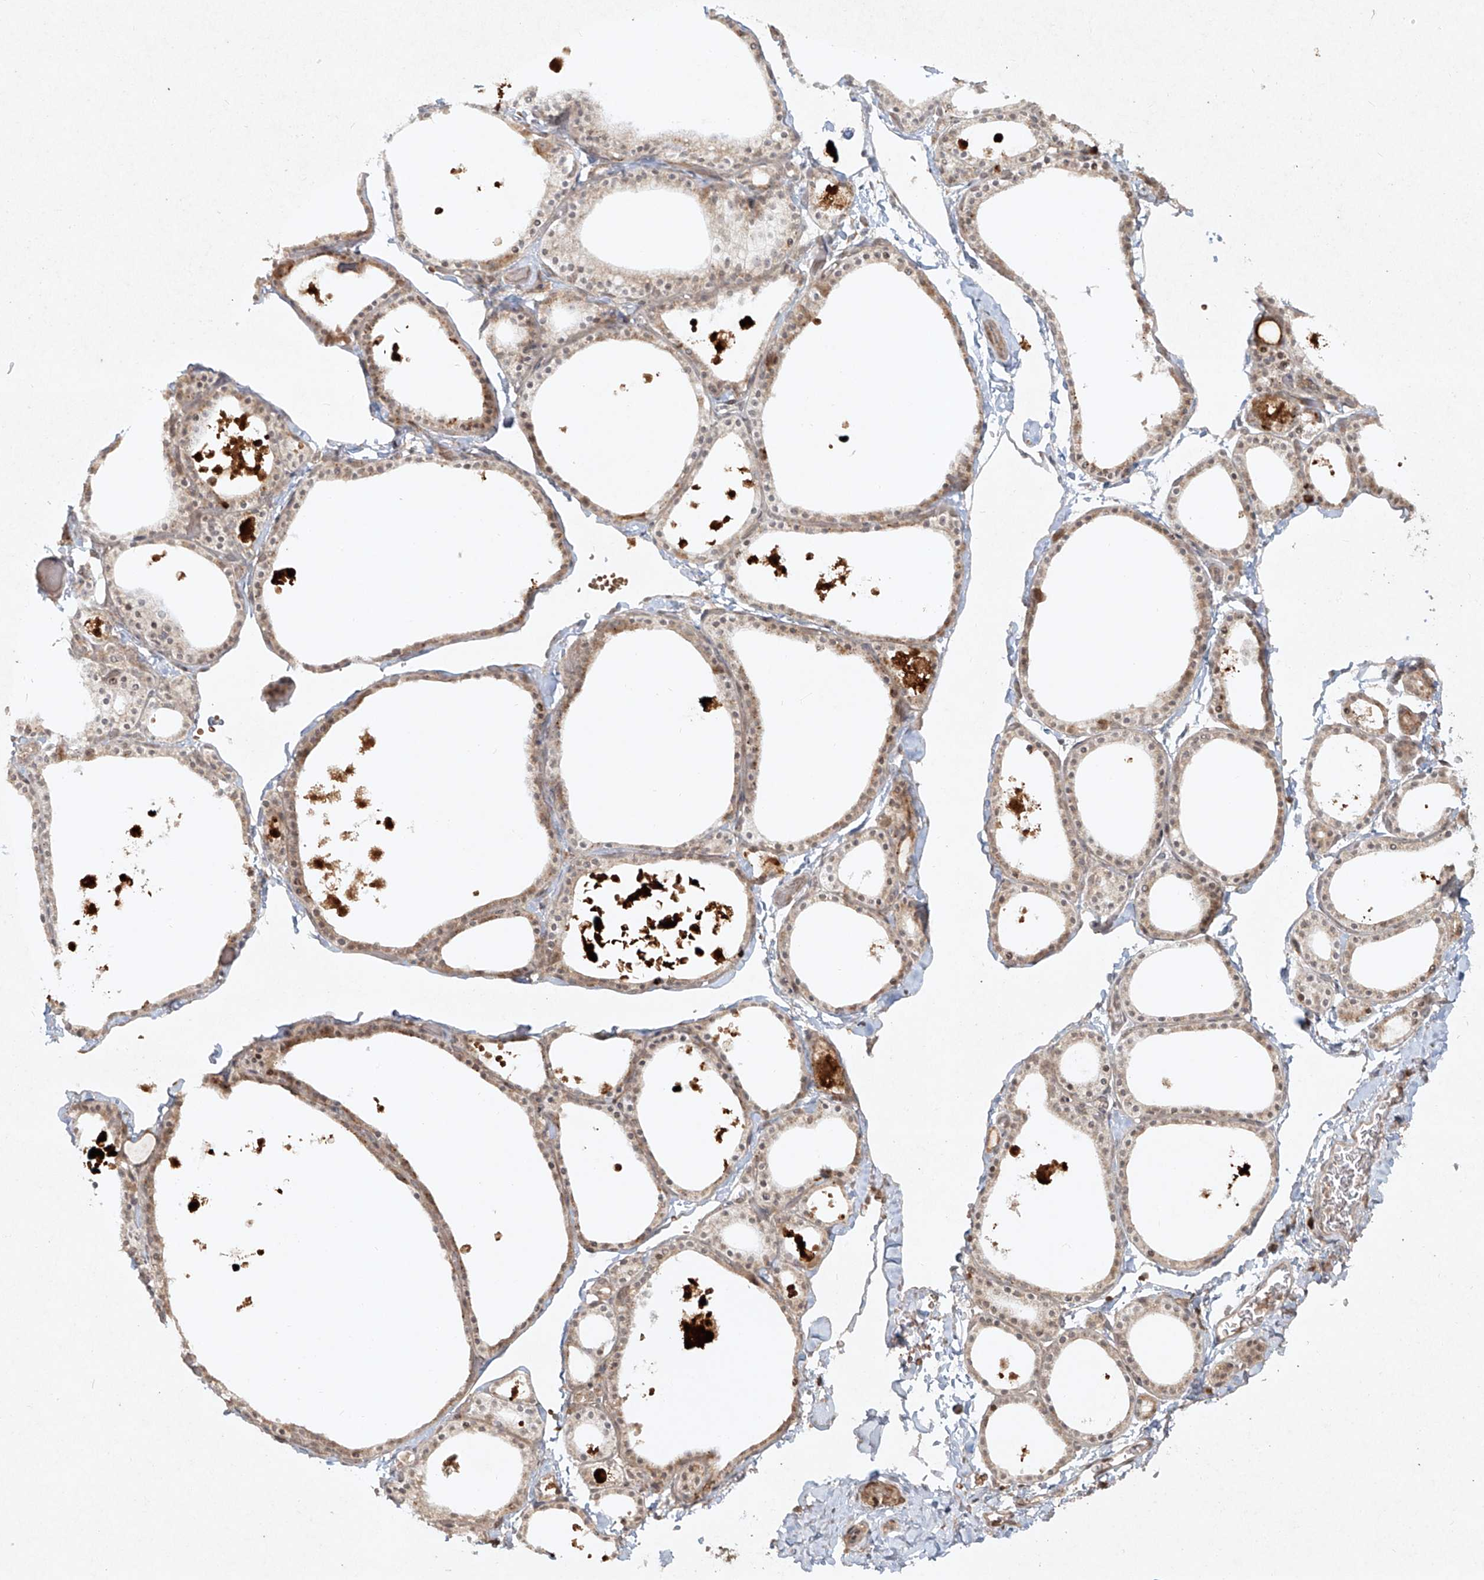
{"staining": {"intensity": "moderate", "quantity": "25%-75%", "location": "cytoplasmic/membranous"}, "tissue": "thyroid gland", "cell_type": "Glandular cells", "image_type": "normal", "snomed": [{"axis": "morphology", "description": "Normal tissue, NOS"}, {"axis": "topography", "description": "Thyroid gland"}], "caption": "The photomicrograph reveals staining of unremarkable thyroid gland, revealing moderate cytoplasmic/membranous protein positivity (brown color) within glandular cells.", "gene": "CYYR1", "patient": {"sex": "male", "age": 56}}